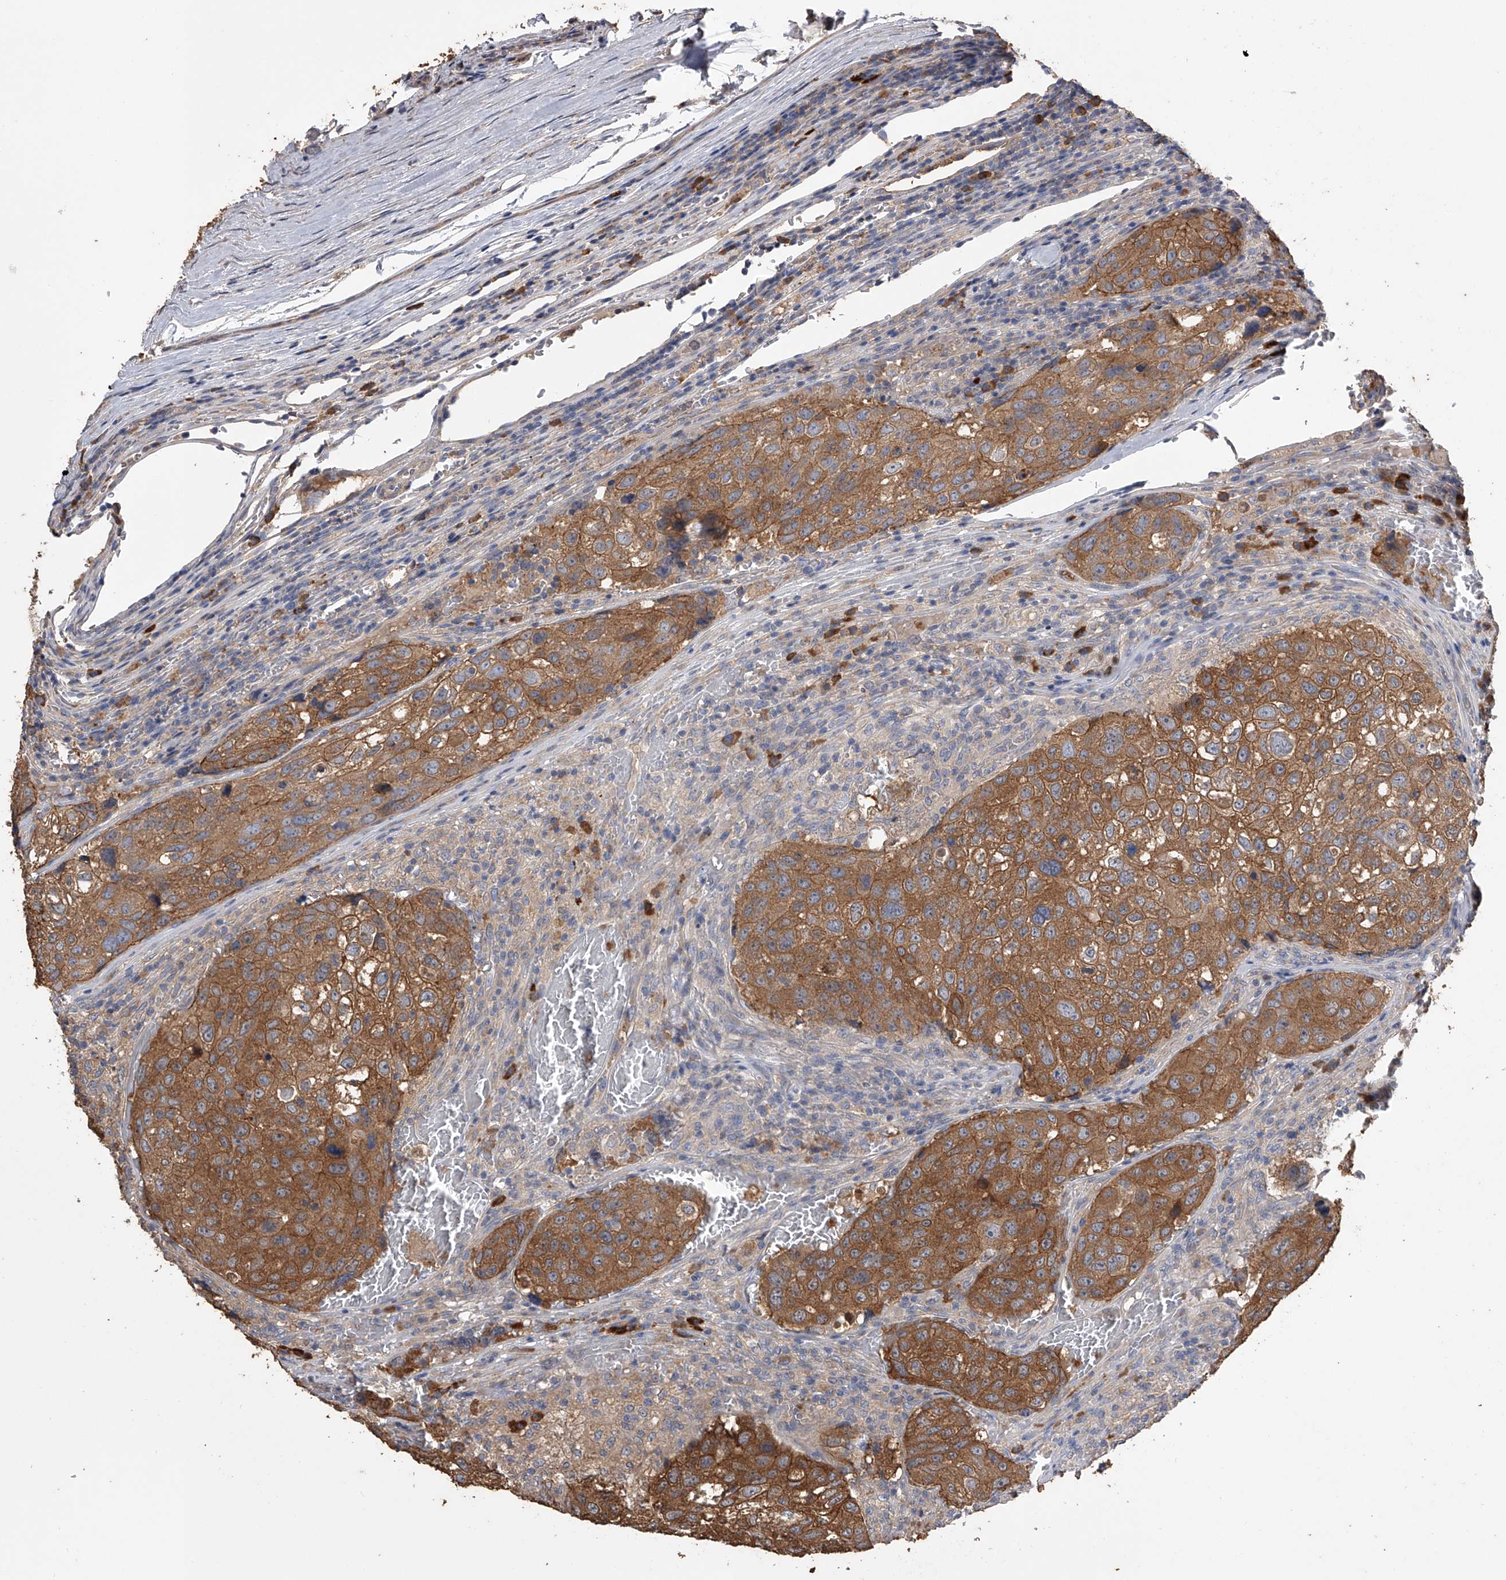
{"staining": {"intensity": "strong", "quantity": ">75%", "location": "cytoplasmic/membranous"}, "tissue": "urothelial cancer", "cell_type": "Tumor cells", "image_type": "cancer", "snomed": [{"axis": "morphology", "description": "Urothelial carcinoma, High grade"}, {"axis": "topography", "description": "Lymph node"}, {"axis": "topography", "description": "Urinary bladder"}], "caption": "Immunohistochemical staining of urothelial cancer demonstrates high levels of strong cytoplasmic/membranous staining in approximately >75% of tumor cells. (IHC, brightfield microscopy, high magnification).", "gene": "ZNF343", "patient": {"sex": "male", "age": 51}}